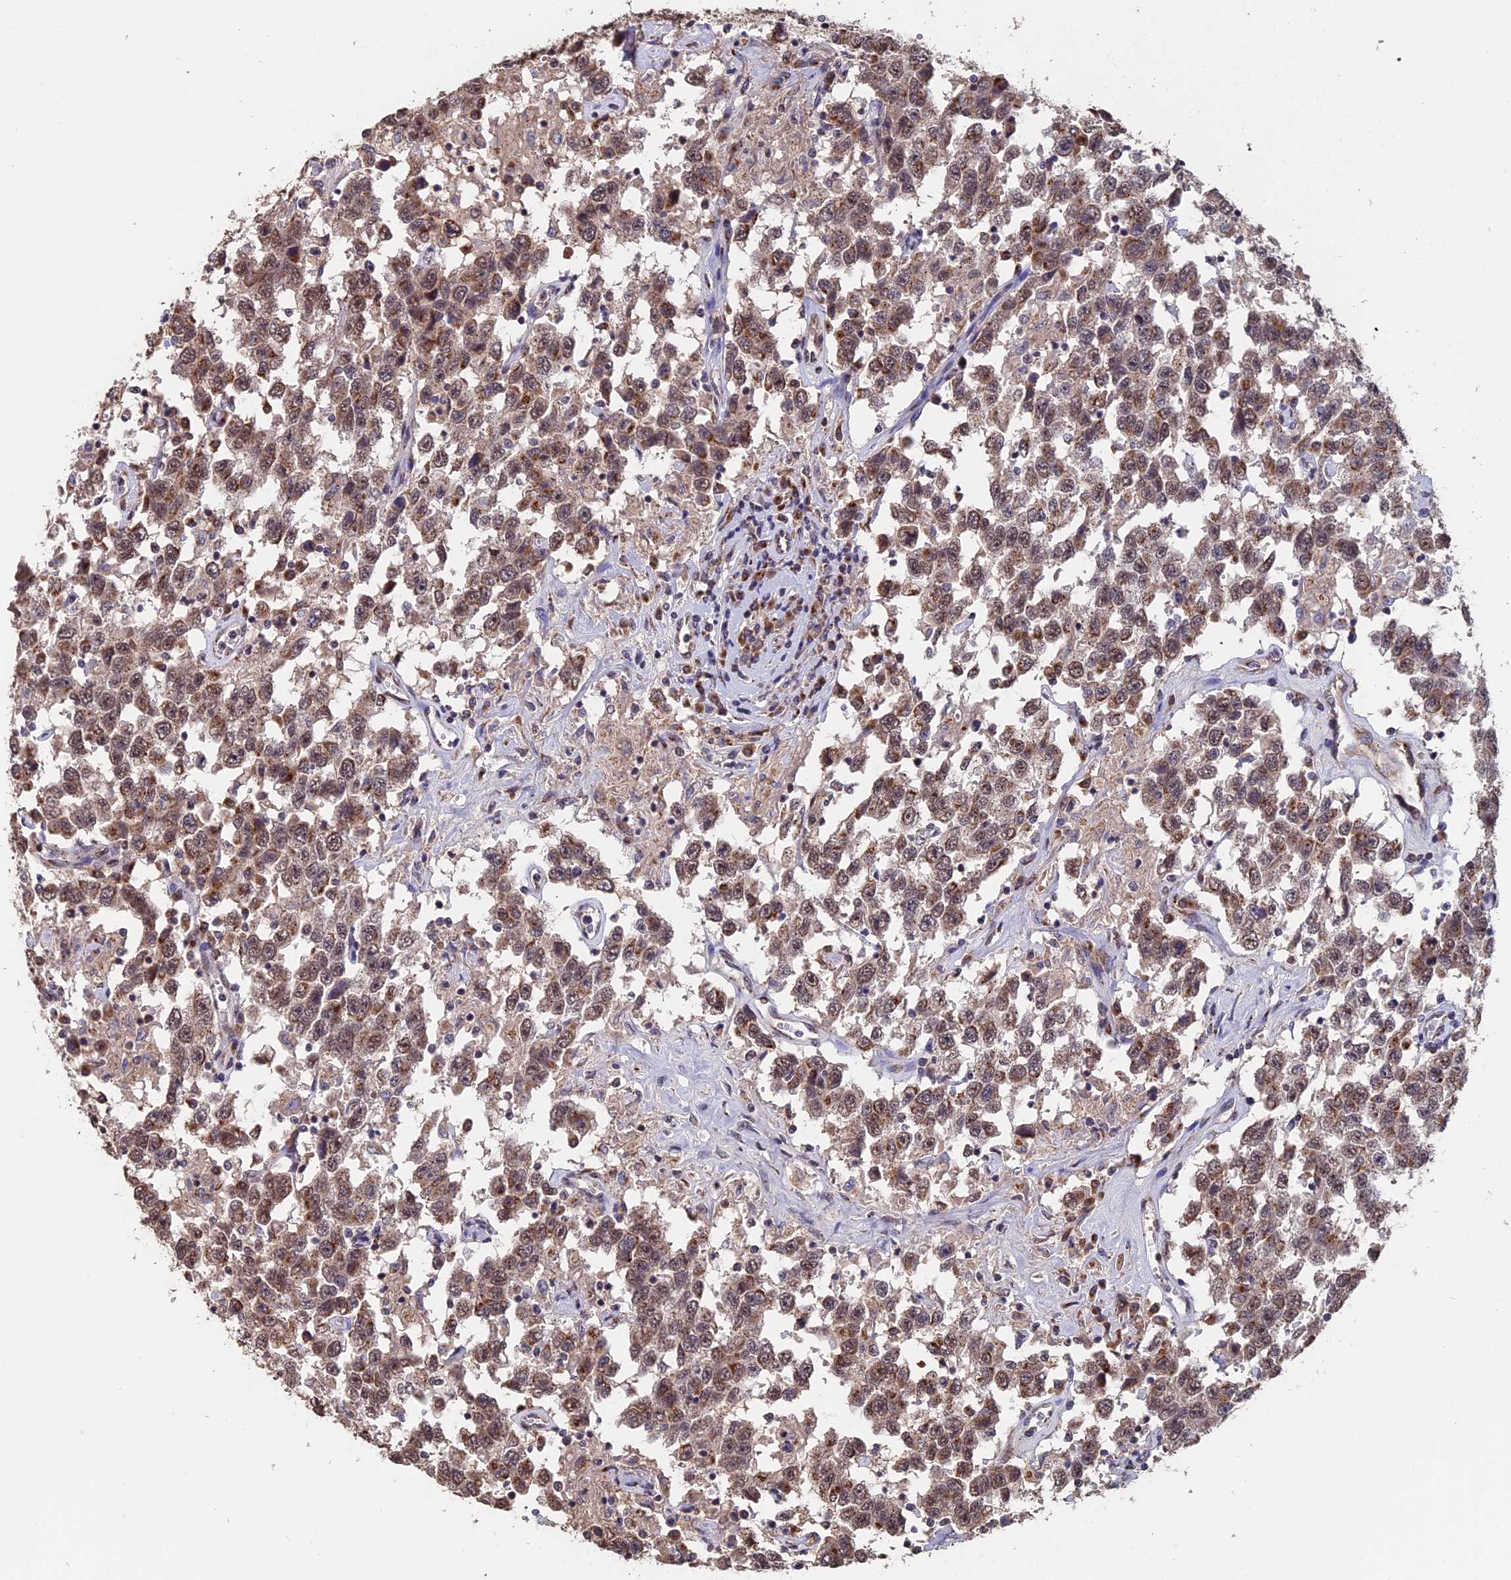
{"staining": {"intensity": "moderate", "quantity": ">75%", "location": "cytoplasmic/membranous,nuclear"}, "tissue": "testis cancer", "cell_type": "Tumor cells", "image_type": "cancer", "snomed": [{"axis": "morphology", "description": "Seminoma, NOS"}, {"axis": "topography", "description": "Testis"}], "caption": "Testis cancer (seminoma) tissue shows moderate cytoplasmic/membranous and nuclear positivity in about >75% of tumor cells", "gene": "PIGQ", "patient": {"sex": "male", "age": 41}}